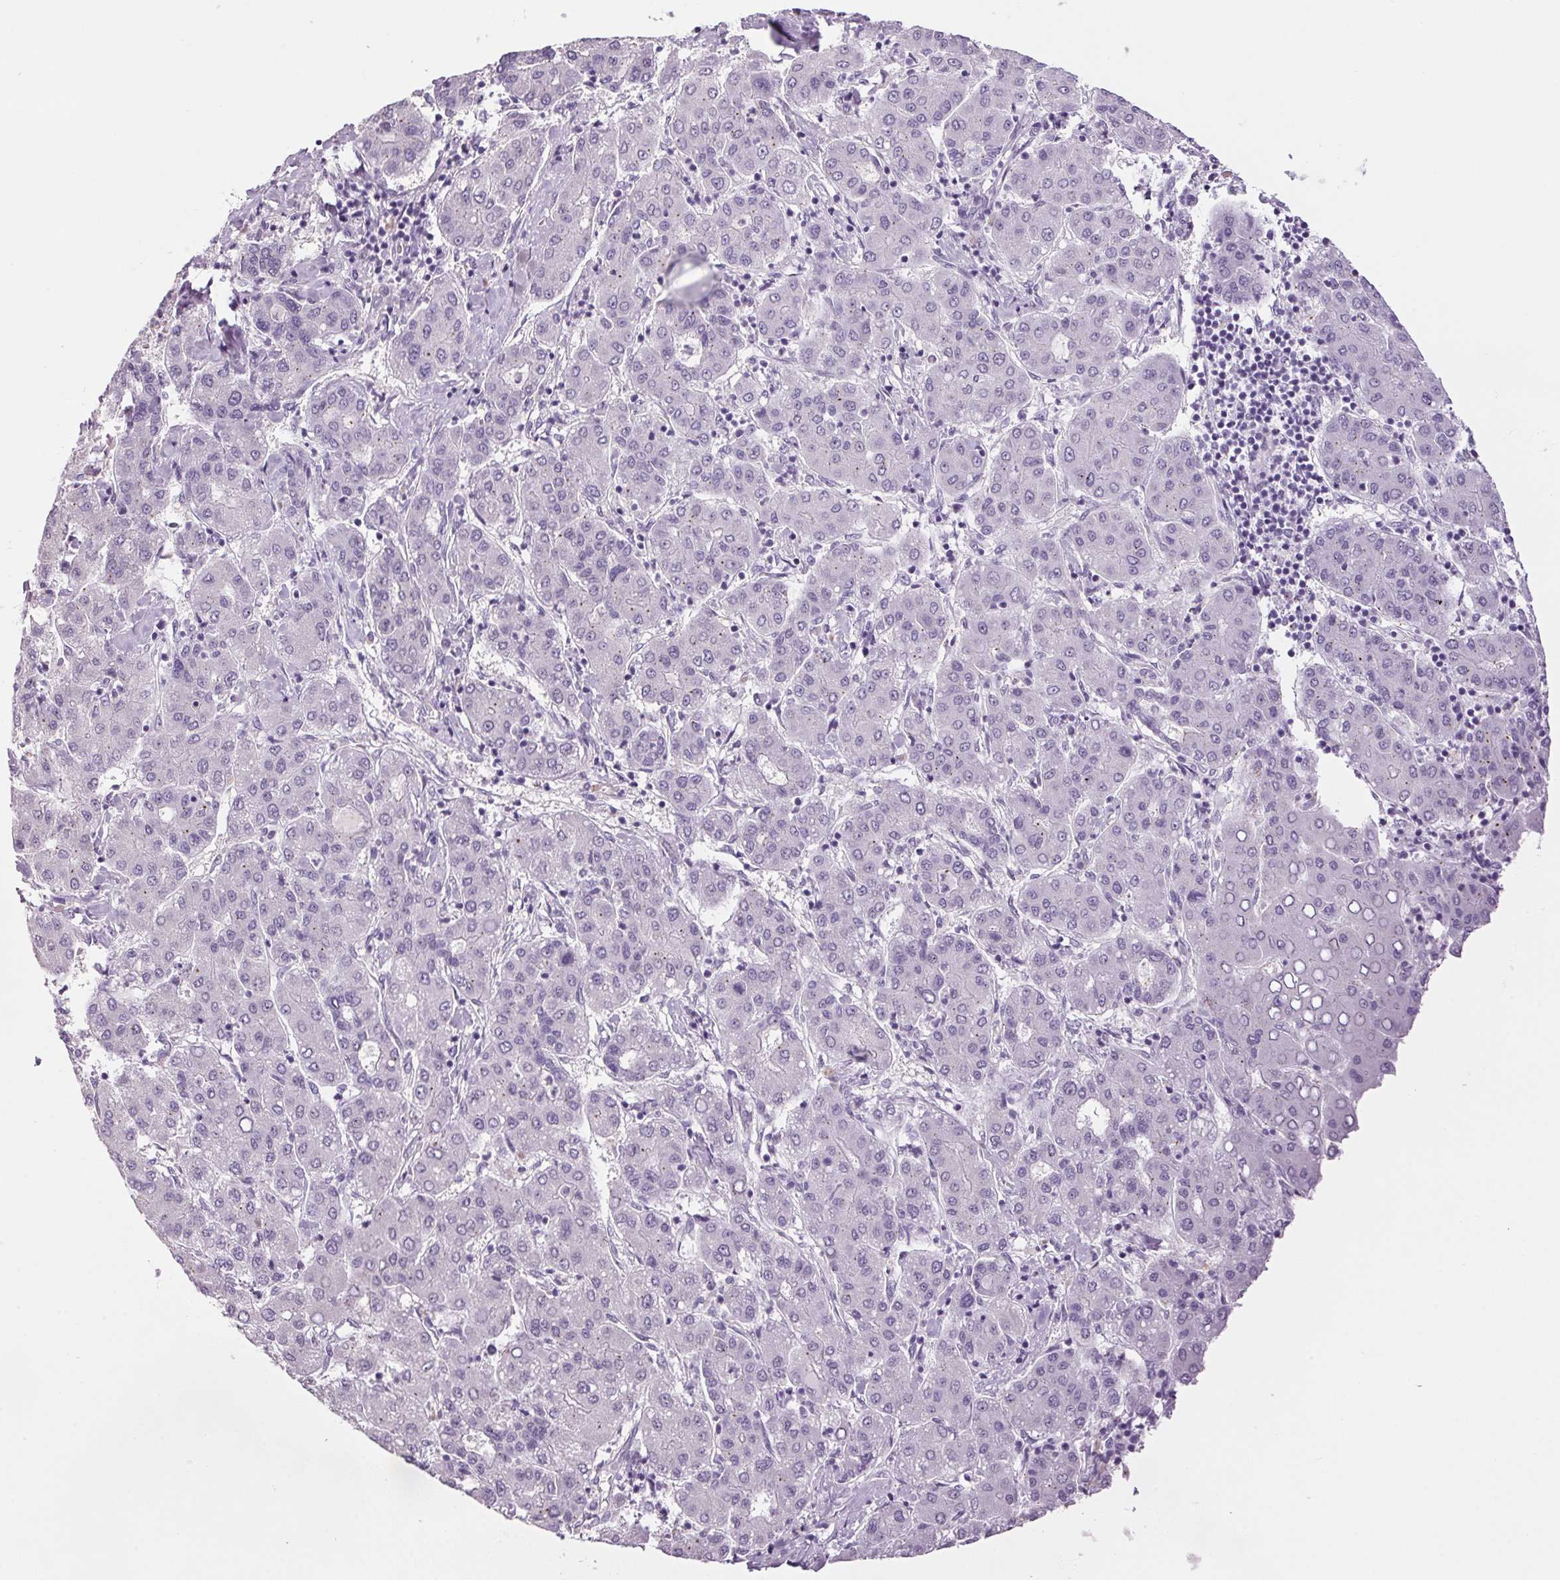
{"staining": {"intensity": "negative", "quantity": "none", "location": "none"}, "tissue": "liver cancer", "cell_type": "Tumor cells", "image_type": "cancer", "snomed": [{"axis": "morphology", "description": "Carcinoma, Hepatocellular, NOS"}, {"axis": "topography", "description": "Liver"}], "caption": "Human liver cancer stained for a protein using immunohistochemistry (IHC) exhibits no staining in tumor cells.", "gene": "PPP1R1A", "patient": {"sex": "male", "age": 65}}